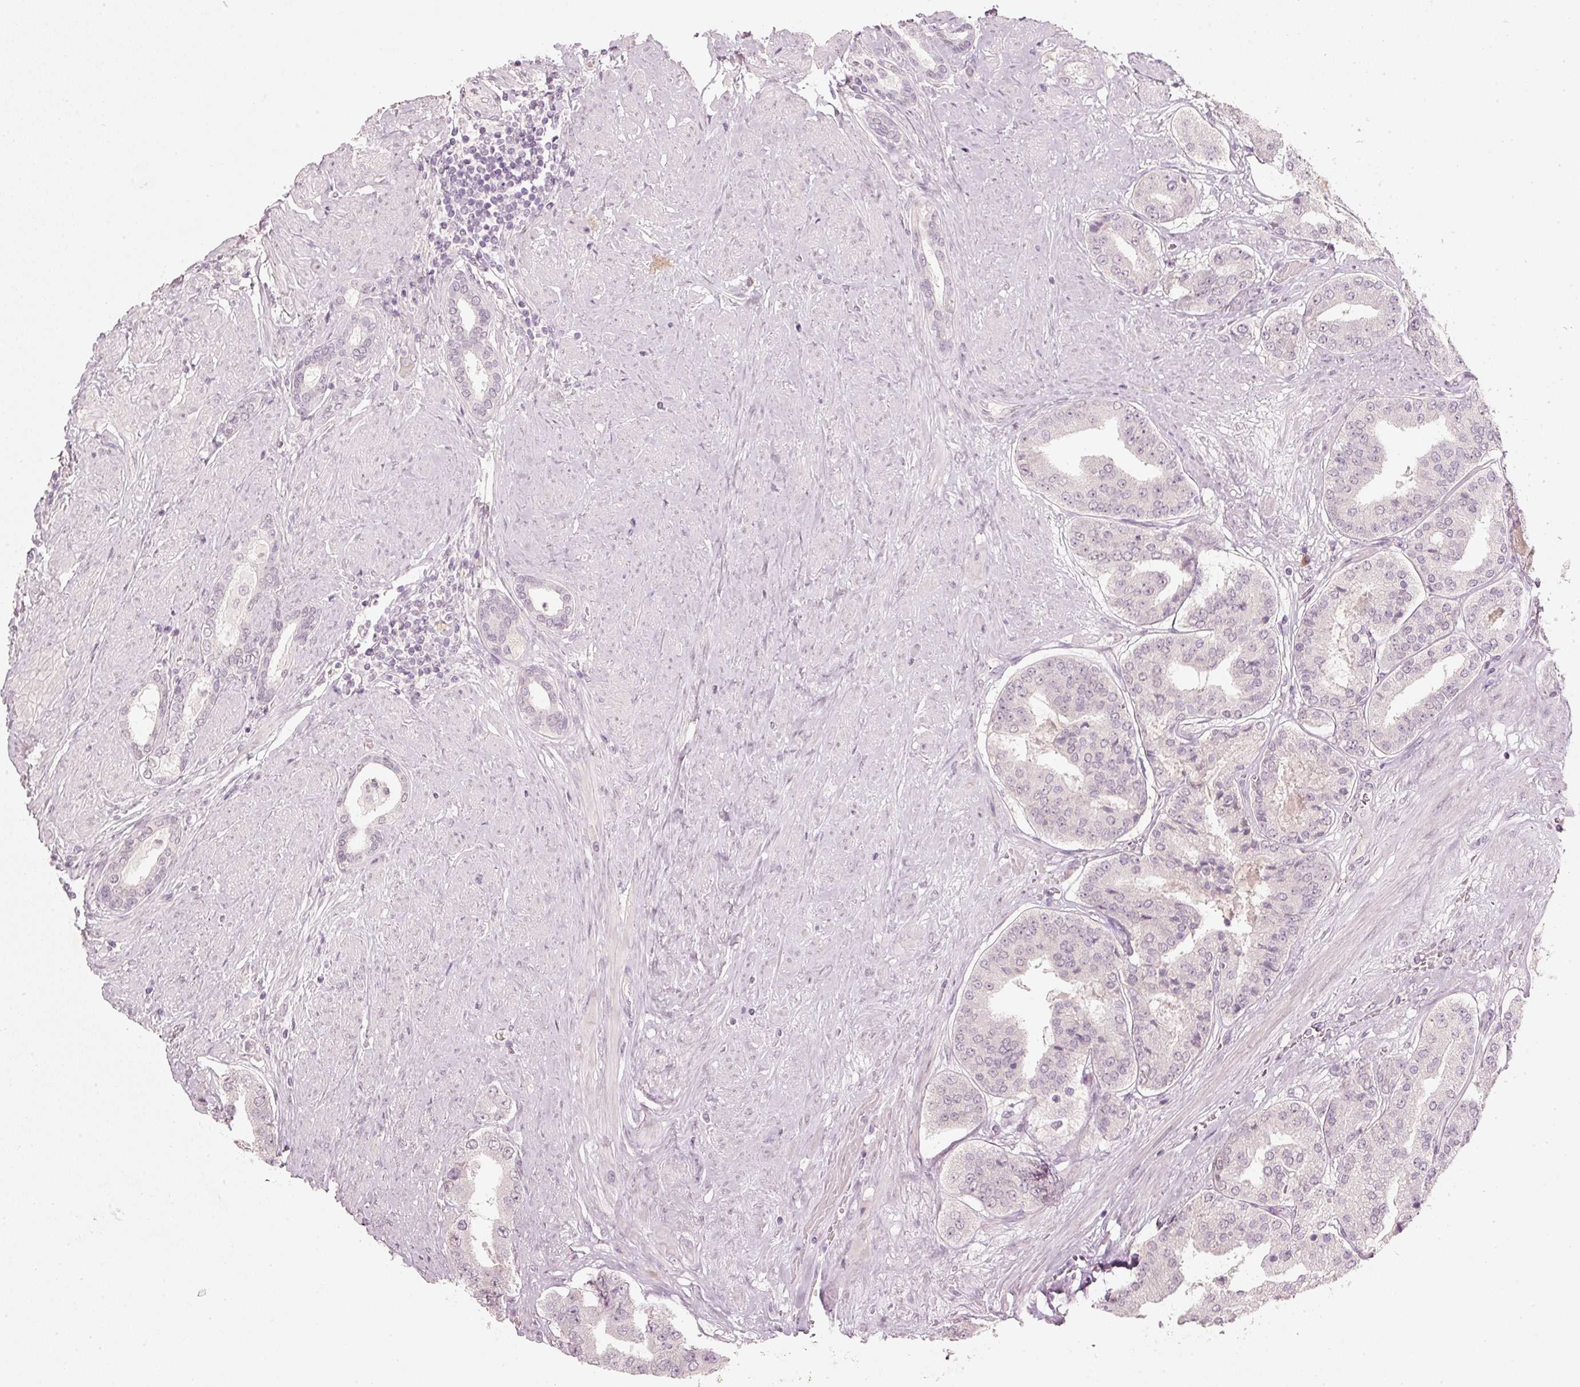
{"staining": {"intensity": "negative", "quantity": "none", "location": "none"}, "tissue": "prostate cancer", "cell_type": "Tumor cells", "image_type": "cancer", "snomed": [{"axis": "morphology", "description": "Adenocarcinoma, High grade"}, {"axis": "topography", "description": "Prostate"}], "caption": "Tumor cells show no significant protein positivity in high-grade adenocarcinoma (prostate).", "gene": "STEAP1", "patient": {"sex": "male", "age": 63}}